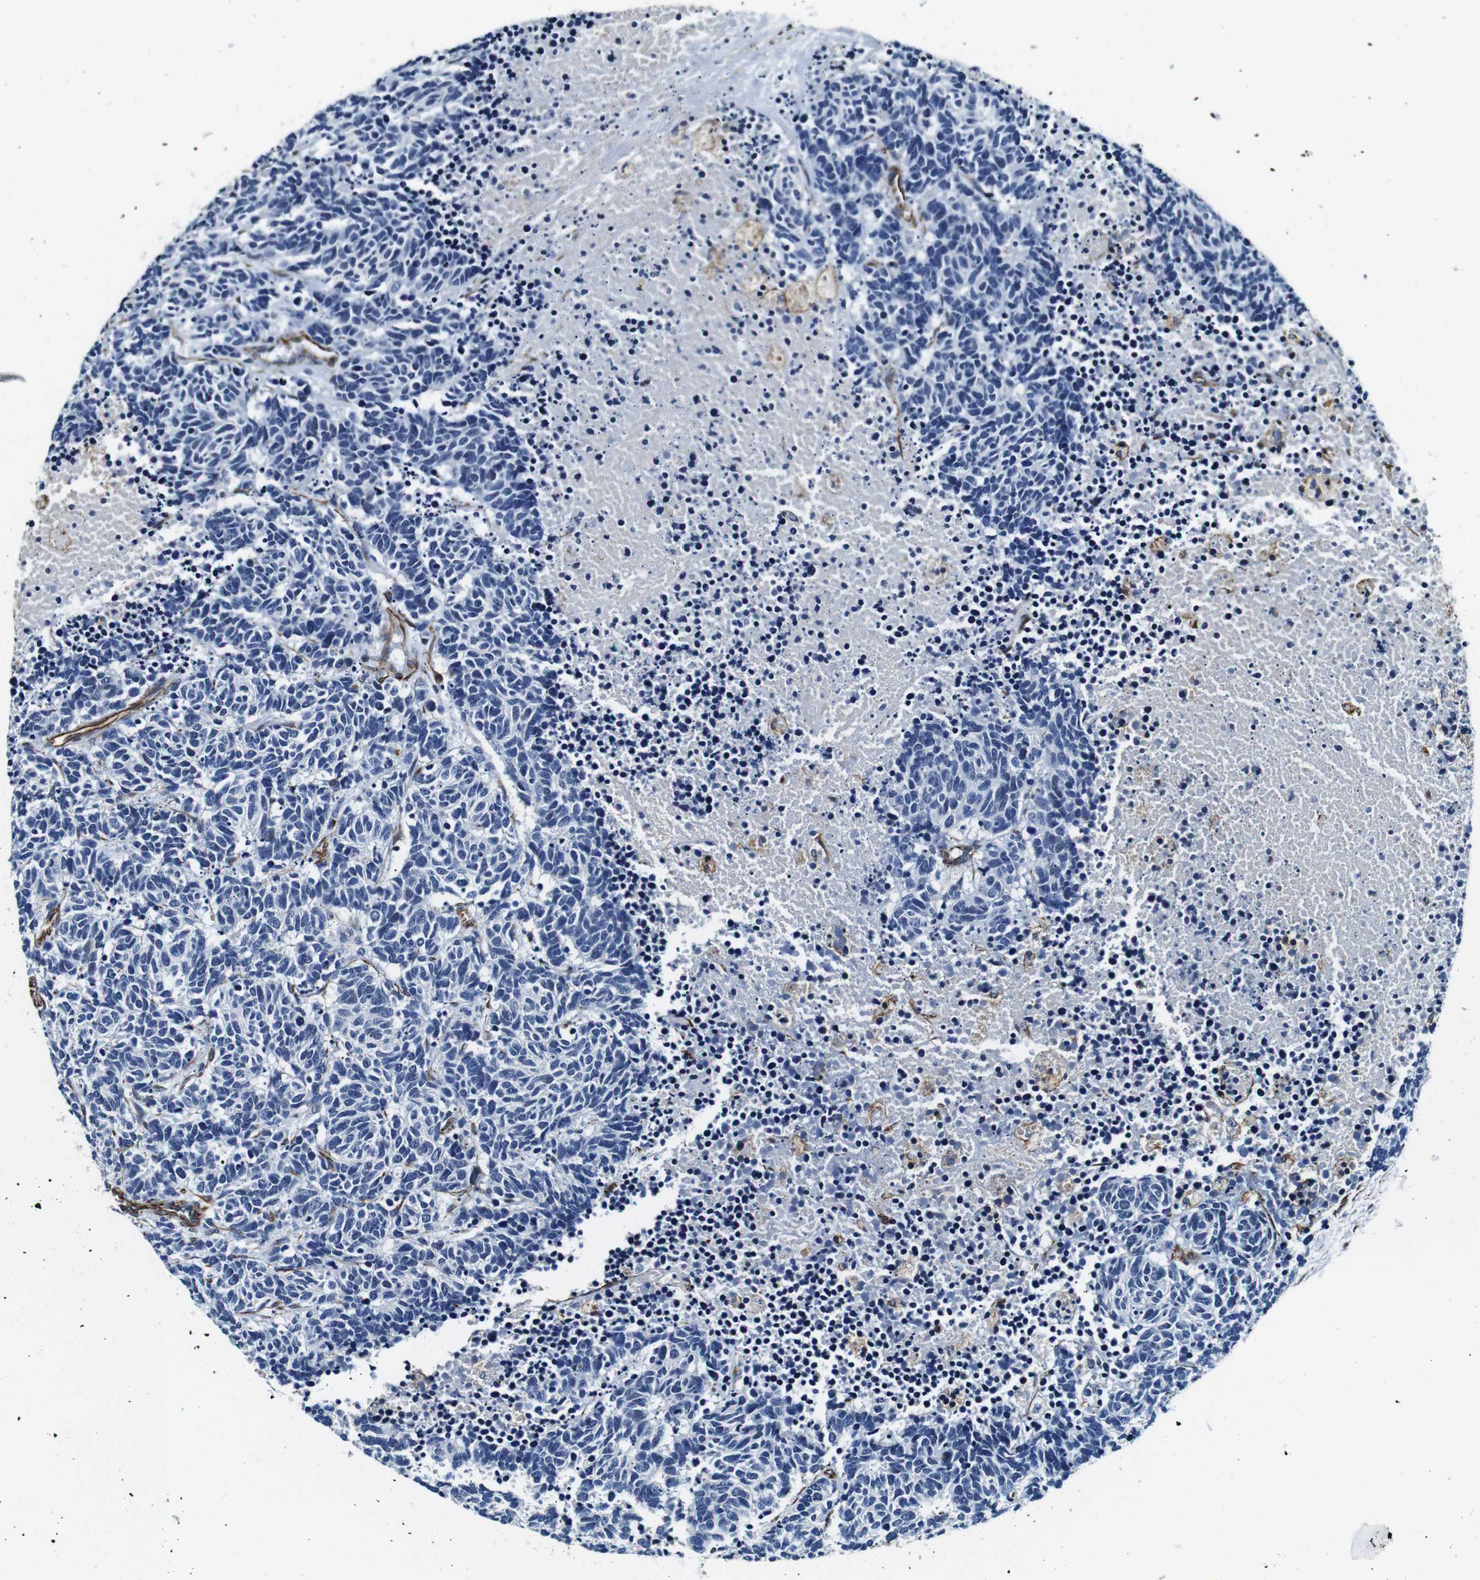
{"staining": {"intensity": "negative", "quantity": "none", "location": "none"}, "tissue": "carcinoid", "cell_type": "Tumor cells", "image_type": "cancer", "snomed": [{"axis": "morphology", "description": "Carcinoma, NOS"}, {"axis": "morphology", "description": "Carcinoid, malignant, NOS"}, {"axis": "topography", "description": "Urinary bladder"}], "caption": "DAB (3,3'-diaminobenzidine) immunohistochemical staining of carcinoid reveals no significant expression in tumor cells.", "gene": "GJE1", "patient": {"sex": "male", "age": 57}}